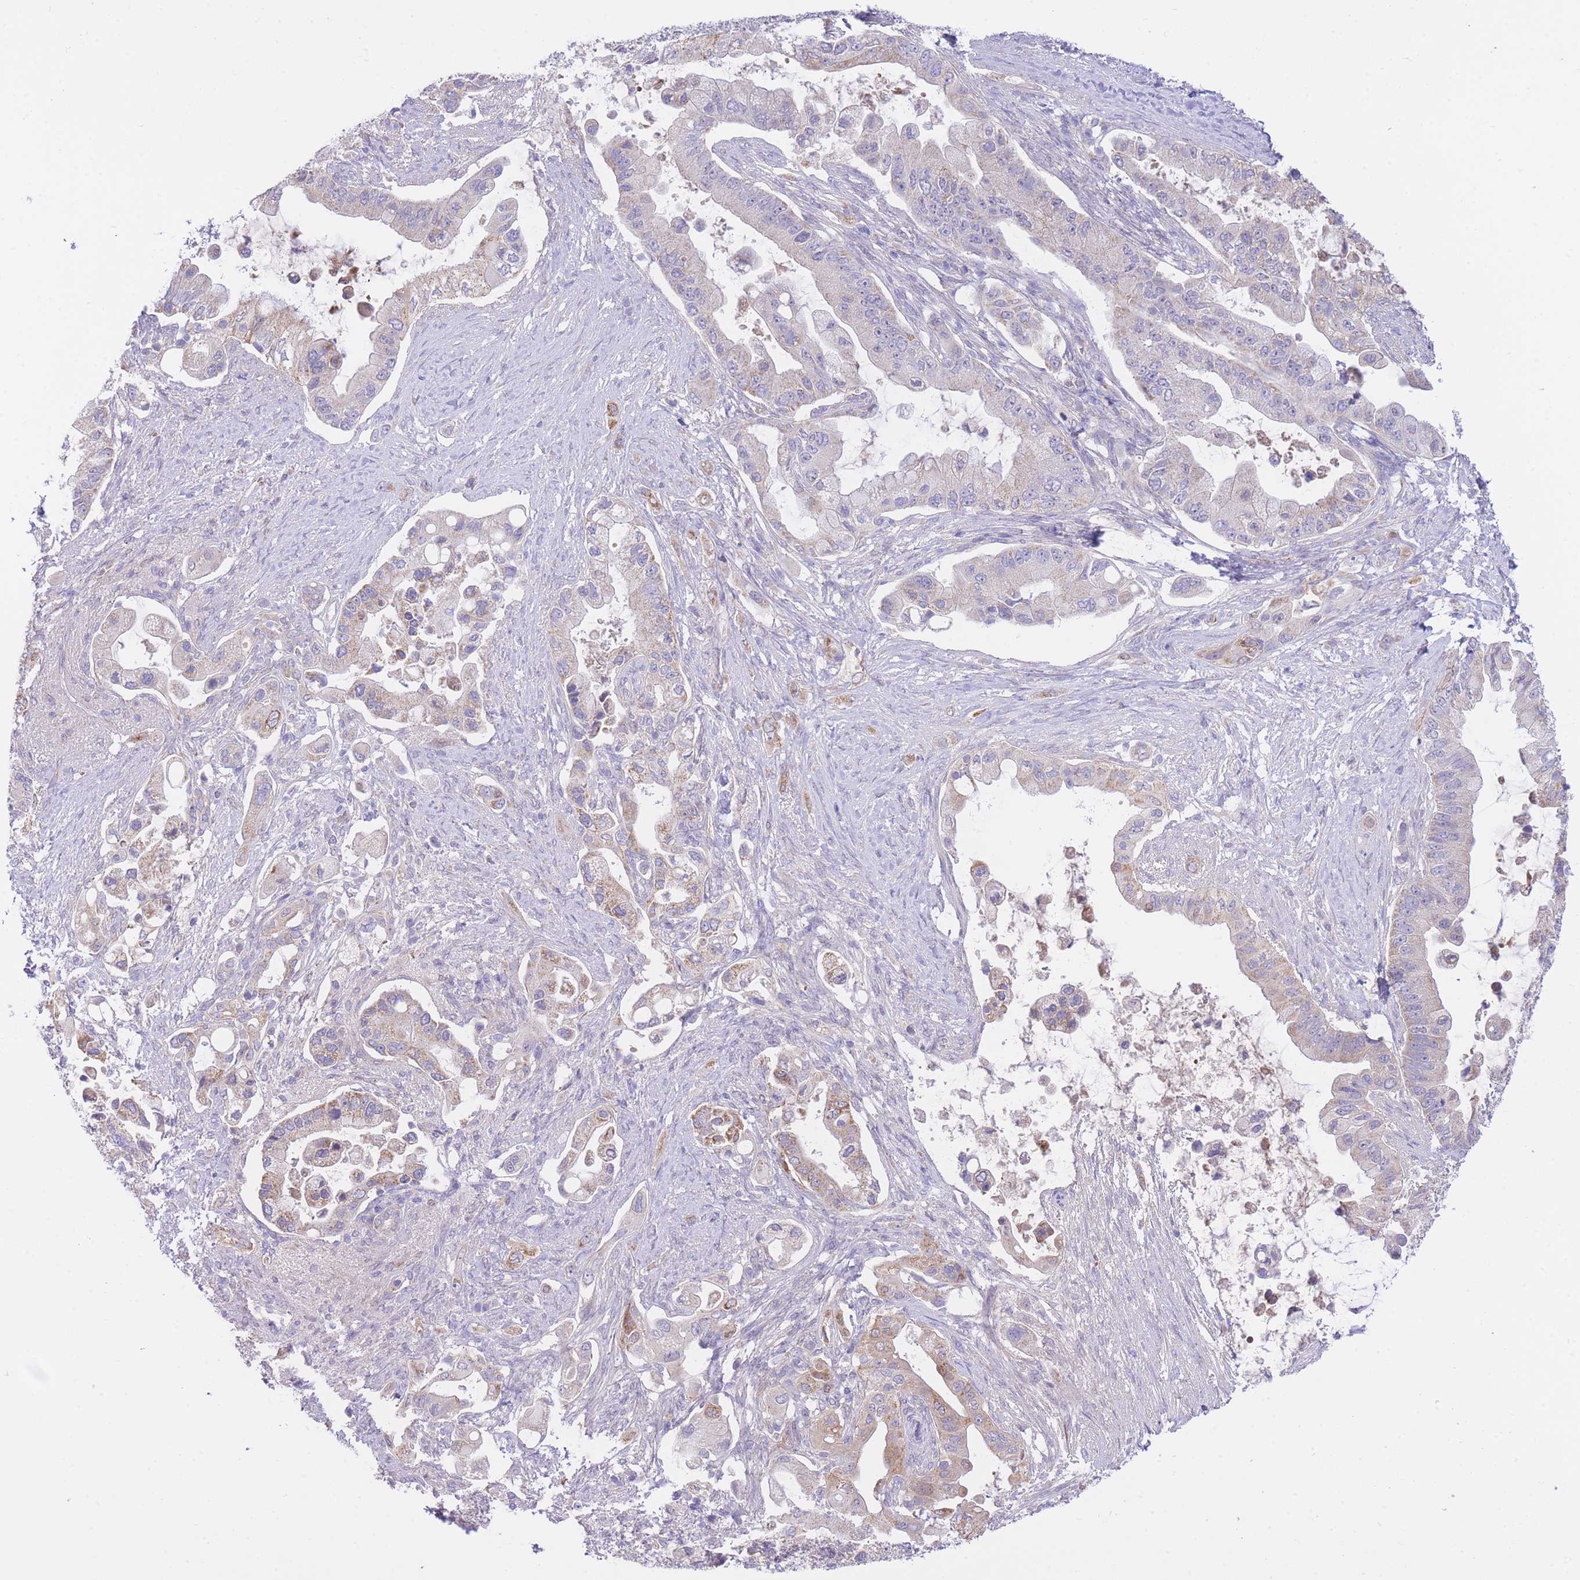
{"staining": {"intensity": "weak", "quantity": "<25%", "location": "cytoplasmic/membranous"}, "tissue": "pancreatic cancer", "cell_type": "Tumor cells", "image_type": "cancer", "snomed": [{"axis": "morphology", "description": "Adenocarcinoma, NOS"}, {"axis": "topography", "description": "Pancreas"}], "caption": "Immunohistochemistry micrograph of neoplastic tissue: human adenocarcinoma (pancreatic) stained with DAB (3,3'-diaminobenzidine) demonstrates no significant protein expression in tumor cells.", "gene": "PGM1", "patient": {"sex": "male", "age": 57}}